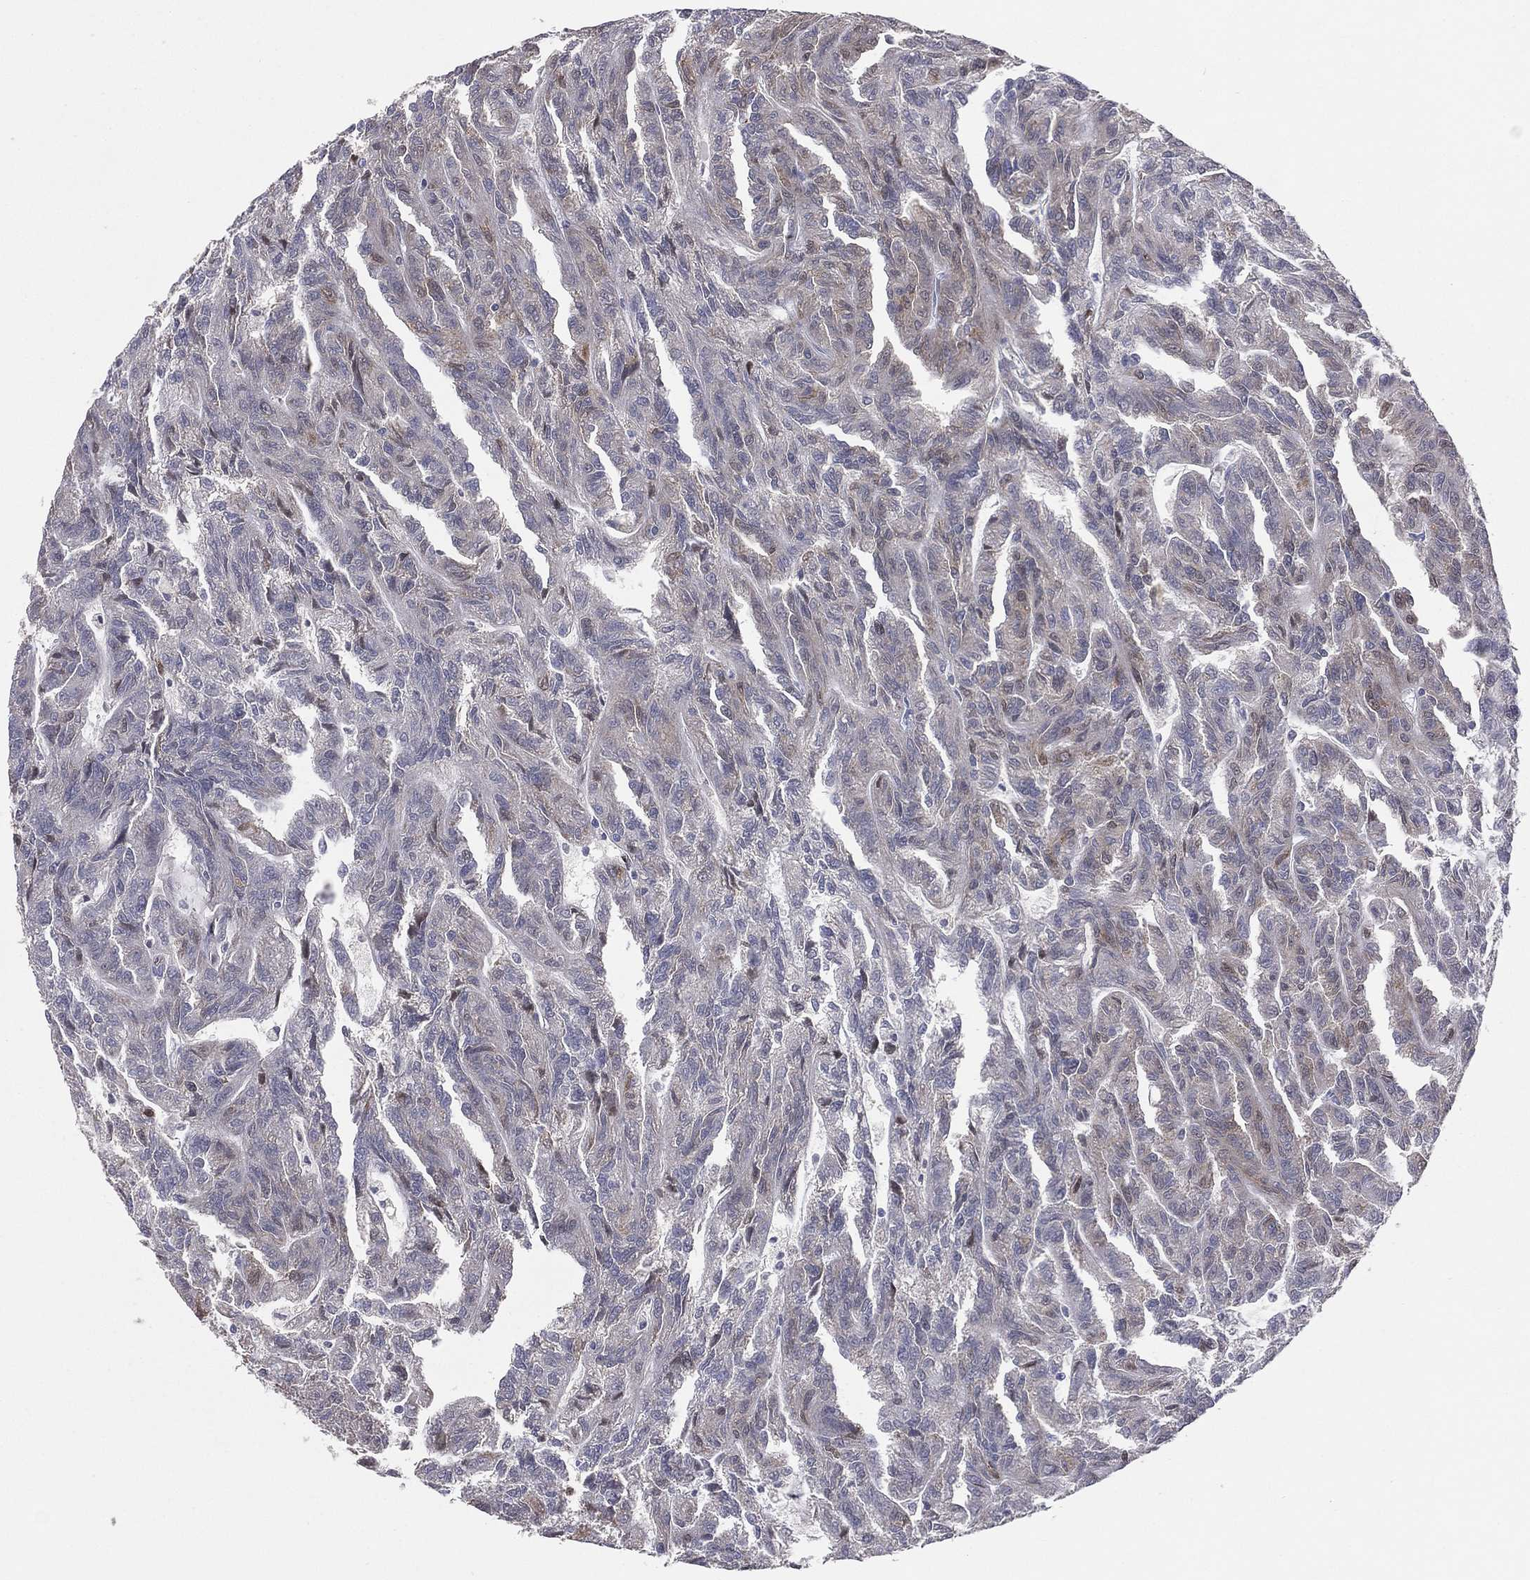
{"staining": {"intensity": "negative", "quantity": "none", "location": "none"}, "tissue": "renal cancer", "cell_type": "Tumor cells", "image_type": "cancer", "snomed": [{"axis": "morphology", "description": "Adenocarcinoma, NOS"}, {"axis": "topography", "description": "Kidney"}], "caption": "DAB (3,3'-diaminobenzidine) immunohistochemical staining of human renal cancer reveals no significant positivity in tumor cells.", "gene": "DMKN", "patient": {"sex": "male", "age": 79}}